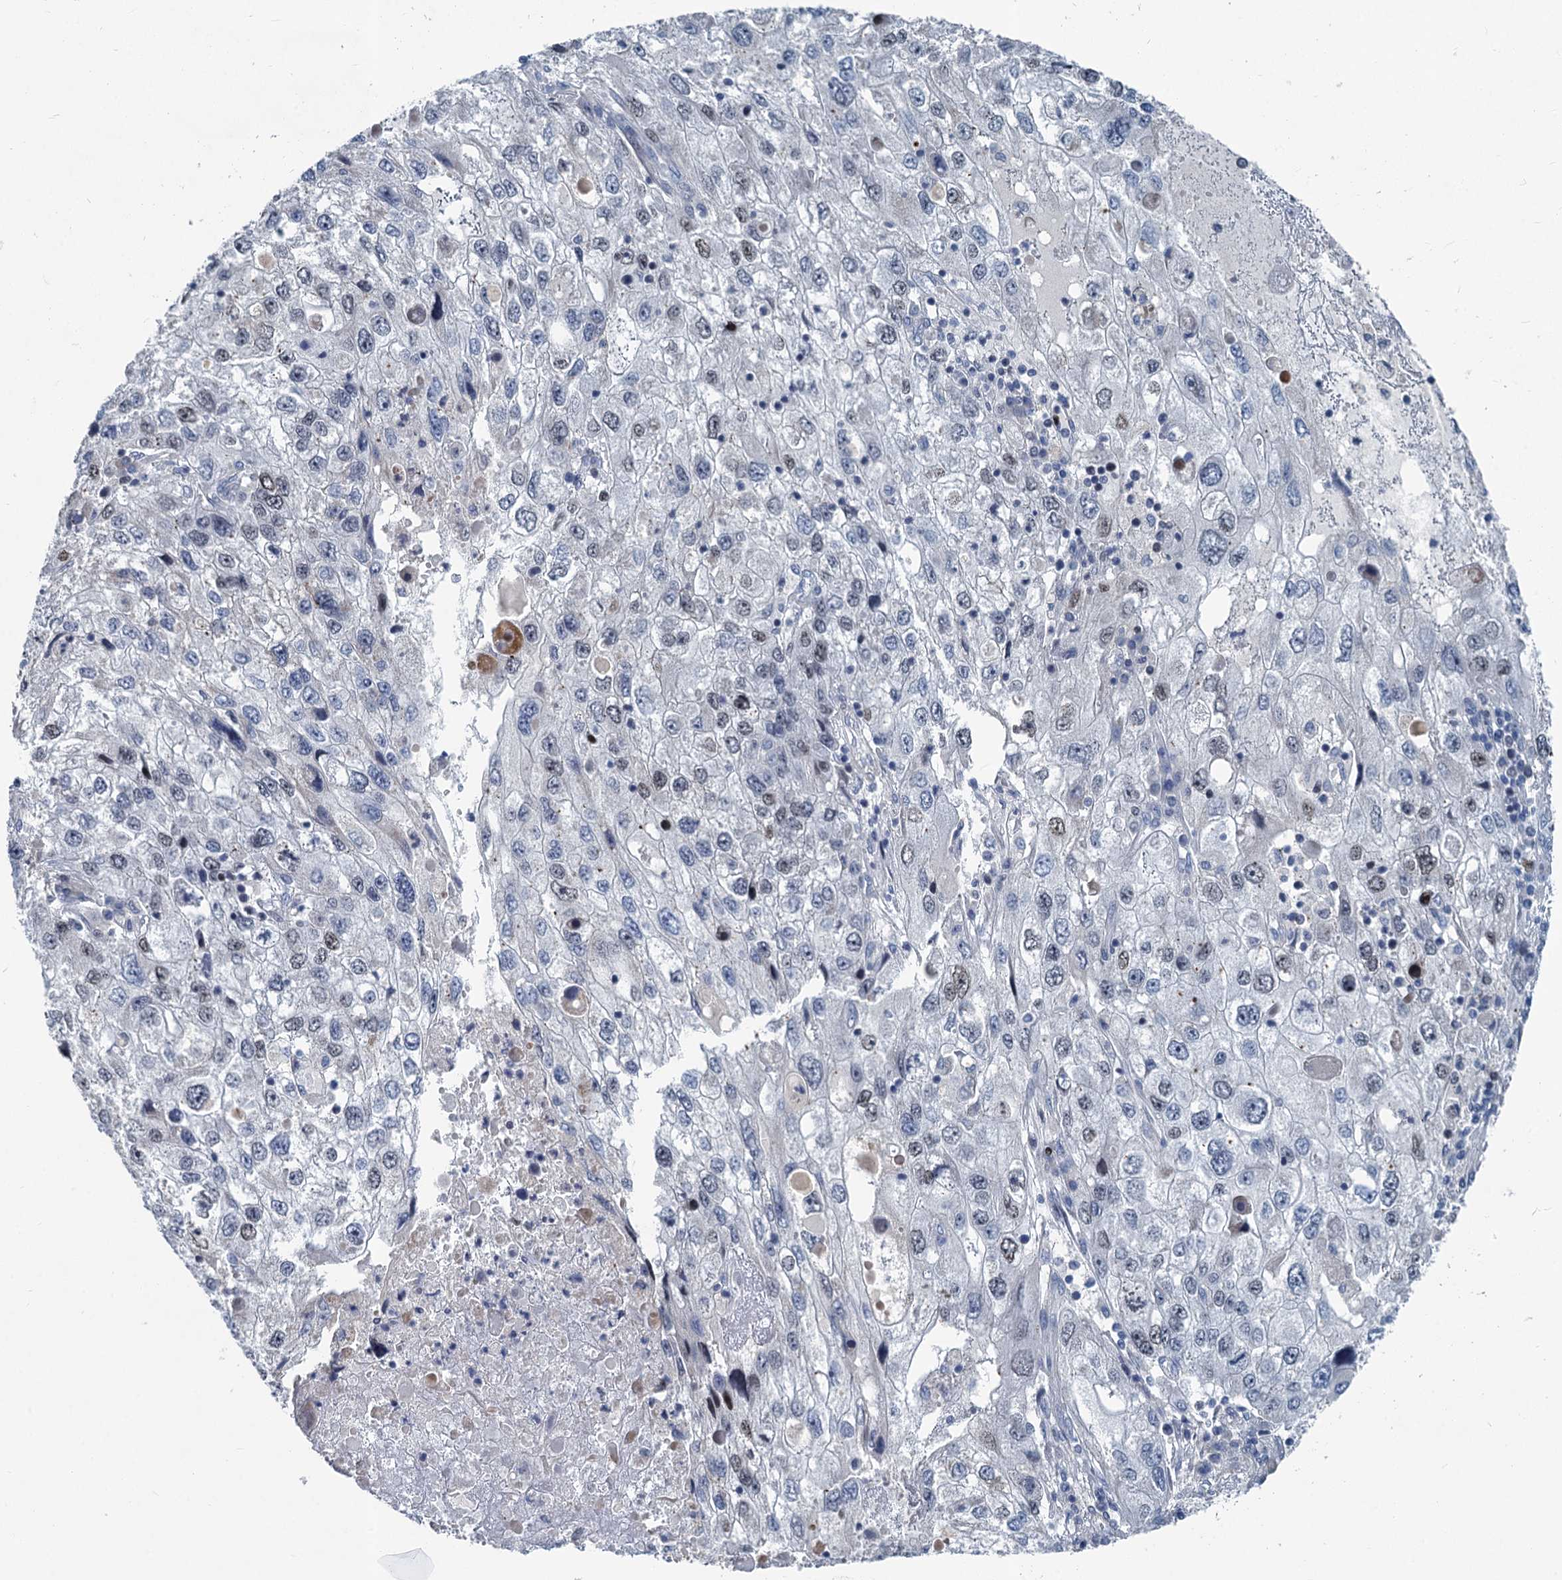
{"staining": {"intensity": "weak", "quantity": "<25%", "location": "nuclear"}, "tissue": "endometrial cancer", "cell_type": "Tumor cells", "image_type": "cancer", "snomed": [{"axis": "morphology", "description": "Adenocarcinoma, NOS"}, {"axis": "topography", "description": "Endometrium"}], "caption": "An immunohistochemistry micrograph of endometrial cancer (adenocarcinoma) is shown. There is no staining in tumor cells of endometrial cancer (adenocarcinoma).", "gene": "ASXL3", "patient": {"sex": "female", "age": 49}}